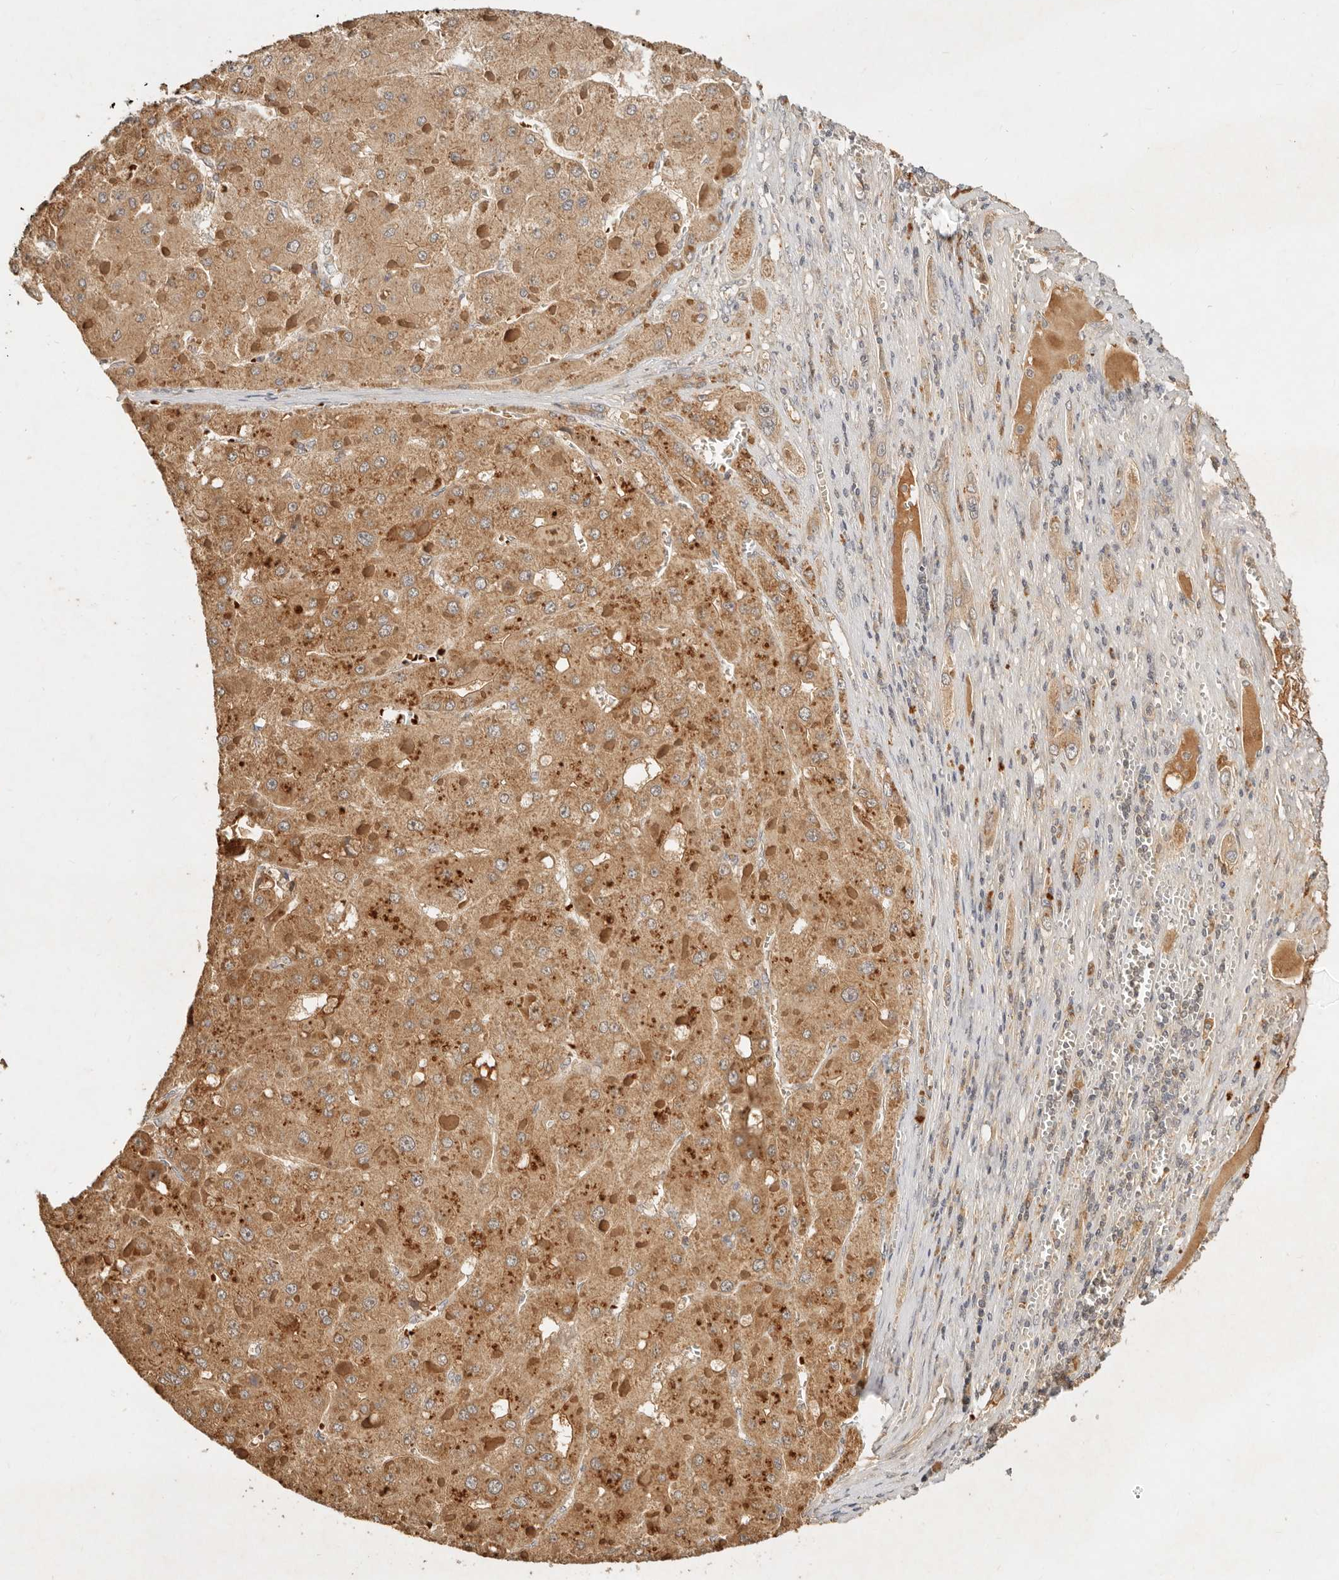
{"staining": {"intensity": "moderate", "quantity": ">75%", "location": "cytoplasmic/membranous"}, "tissue": "liver cancer", "cell_type": "Tumor cells", "image_type": "cancer", "snomed": [{"axis": "morphology", "description": "Carcinoma, Hepatocellular, NOS"}, {"axis": "topography", "description": "Liver"}], "caption": "Hepatocellular carcinoma (liver) stained with immunohistochemistry (IHC) displays moderate cytoplasmic/membranous expression in about >75% of tumor cells.", "gene": "FREM2", "patient": {"sex": "female", "age": 73}}